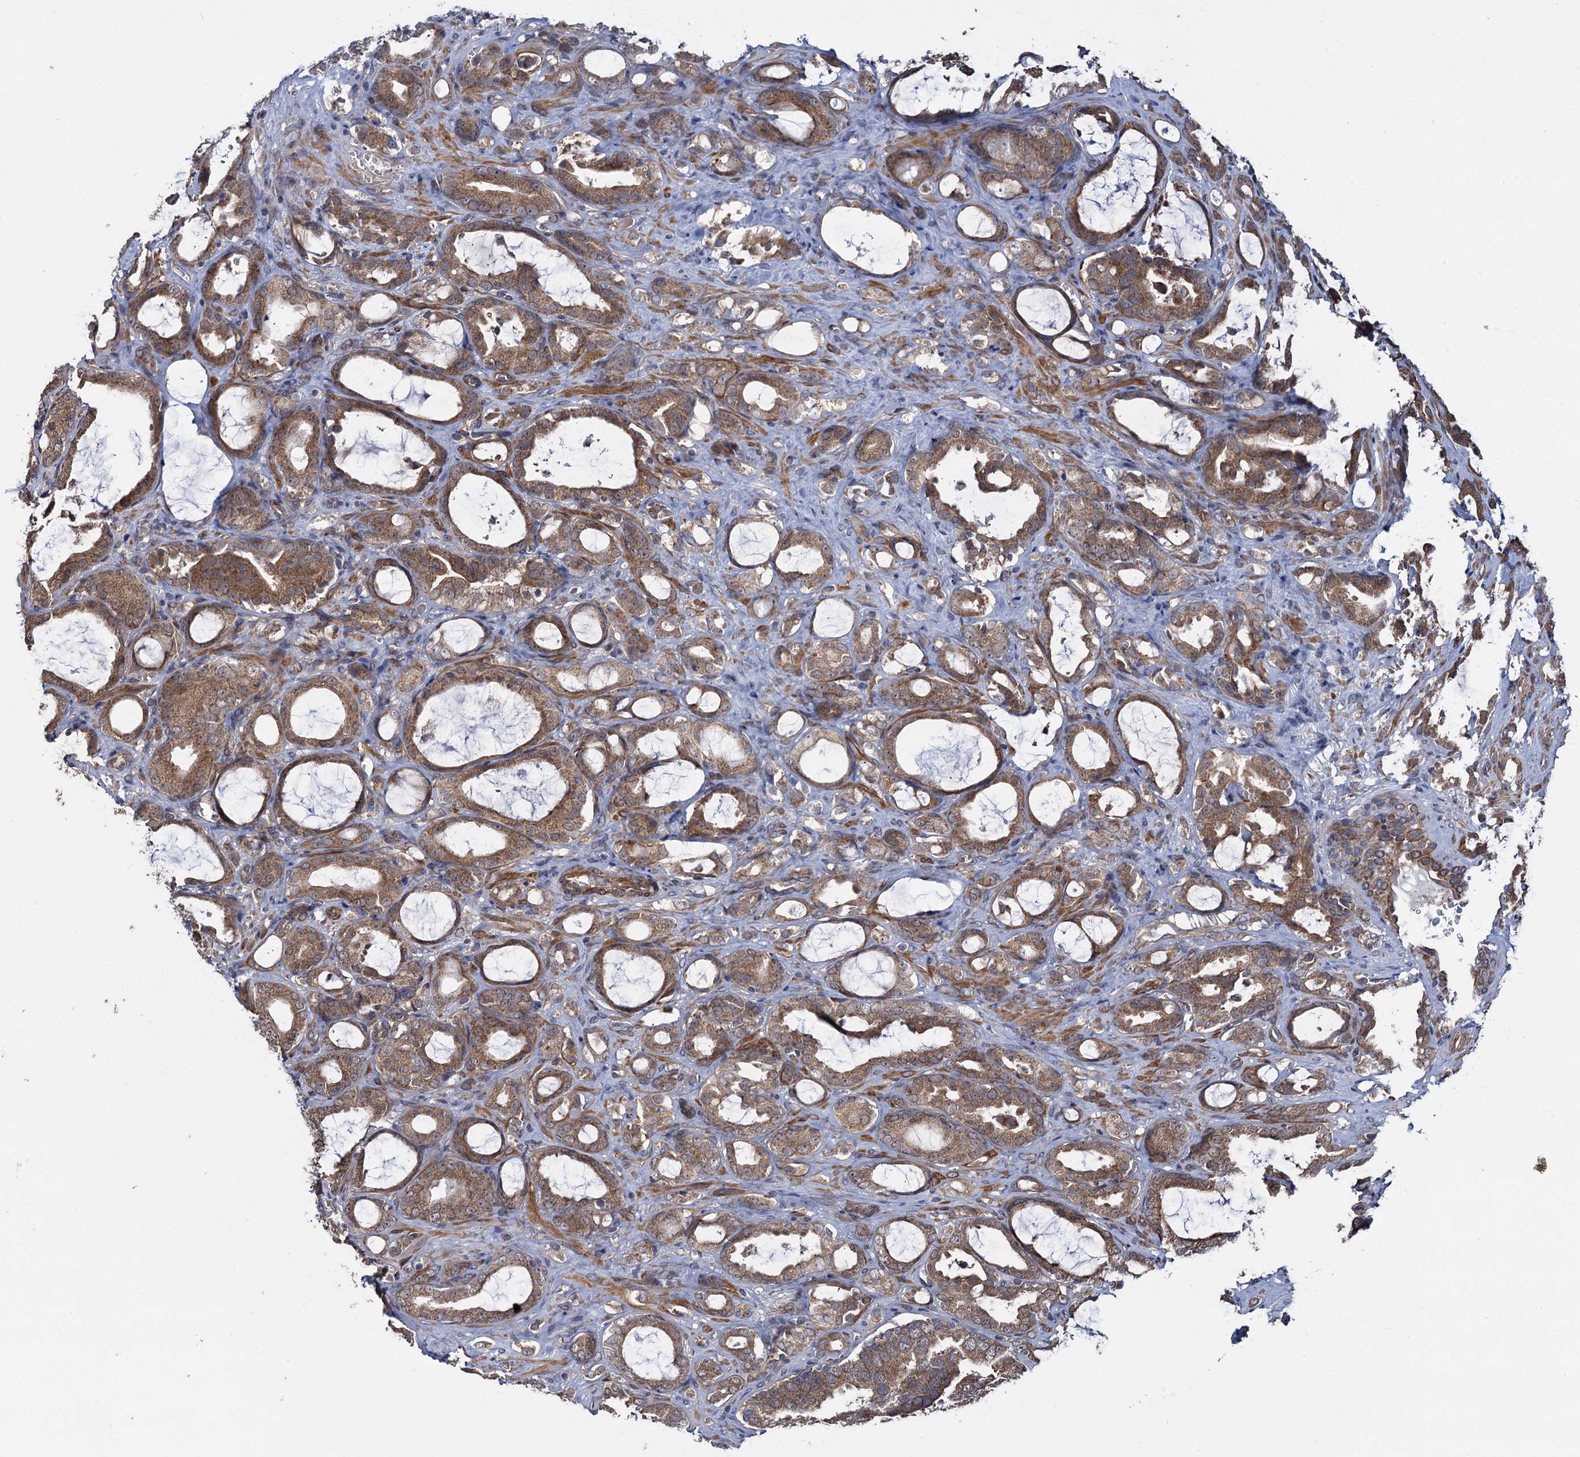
{"staining": {"intensity": "moderate", "quantity": ">75%", "location": "cytoplasmic/membranous"}, "tissue": "prostate cancer", "cell_type": "Tumor cells", "image_type": "cancer", "snomed": [{"axis": "morphology", "description": "Adenocarcinoma, High grade"}, {"axis": "topography", "description": "Prostate"}], "caption": "IHC histopathology image of neoplastic tissue: human prostate cancer (adenocarcinoma (high-grade)) stained using immunohistochemistry (IHC) demonstrates medium levels of moderate protein expression localized specifically in the cytoplasmic/membranous of tumor cells, appearing as a cytoplasmic/membranous brown color.", "gene": "HAUS1", "patient": {"sex": "male", "age": 72}}